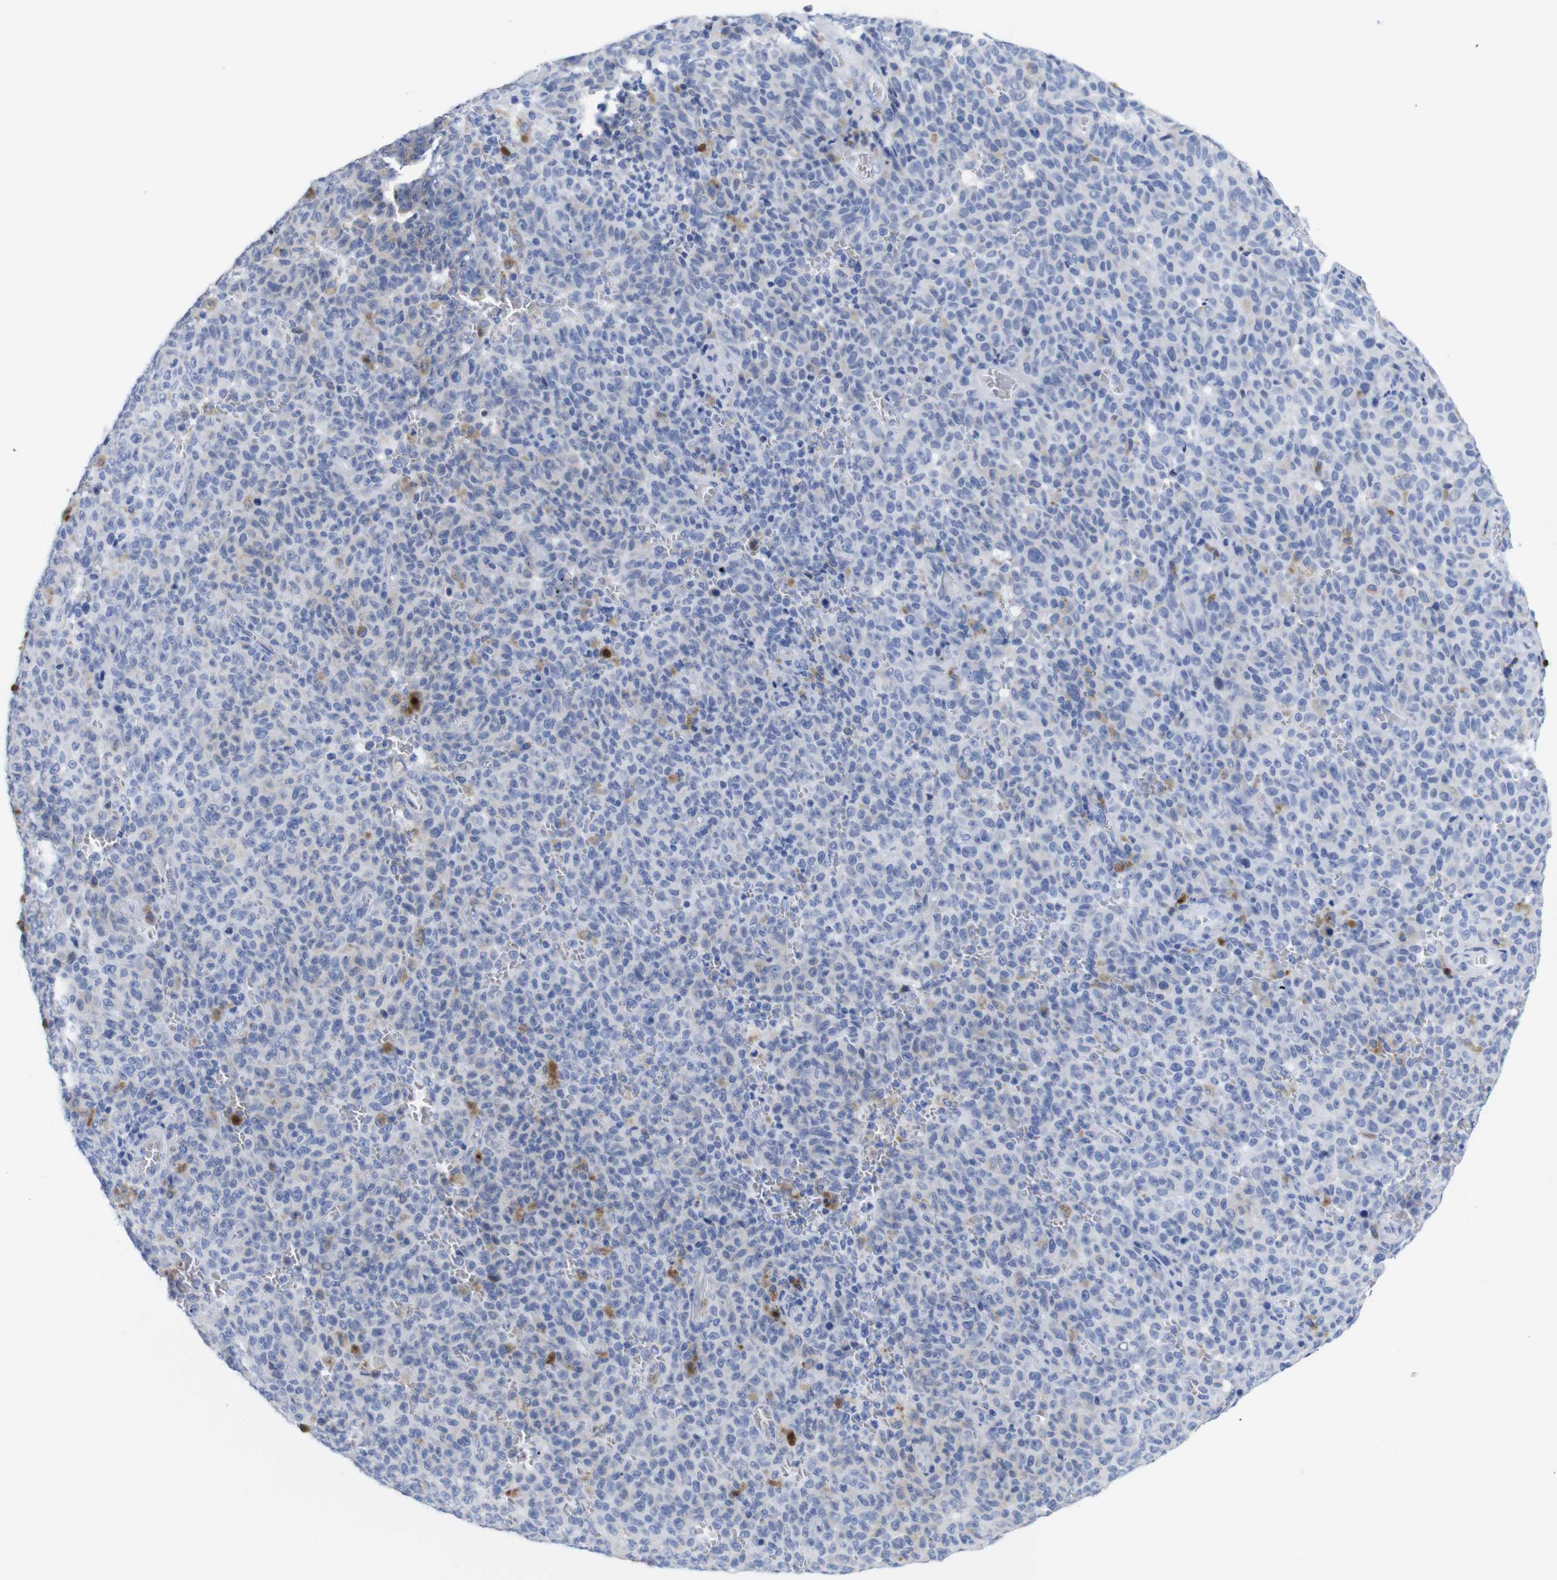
{"staining": {"intensity": "negative", "quantity": "none", "location": "none"}, "tissue": "melanoma", "cell_type": "Tumor cells", "image_type": "cancer", "snomed": [{"axis": "morphology", "description": "Malignant melanoma, NOS"}, {"axis": "topography", "description": "Skin"}], "caption": "Image shows no significant protein positivity in tumor cells of malignant melanoma. The staining was performed using DAB (3,3'-diaminobenzidine) to visualize the protein expression in brown, while the nuclei were stained in blue with hematoxylin (Magnification: 20x).", "gene": "LRRC55", "patient": {"sex": "female", "age": 82}}